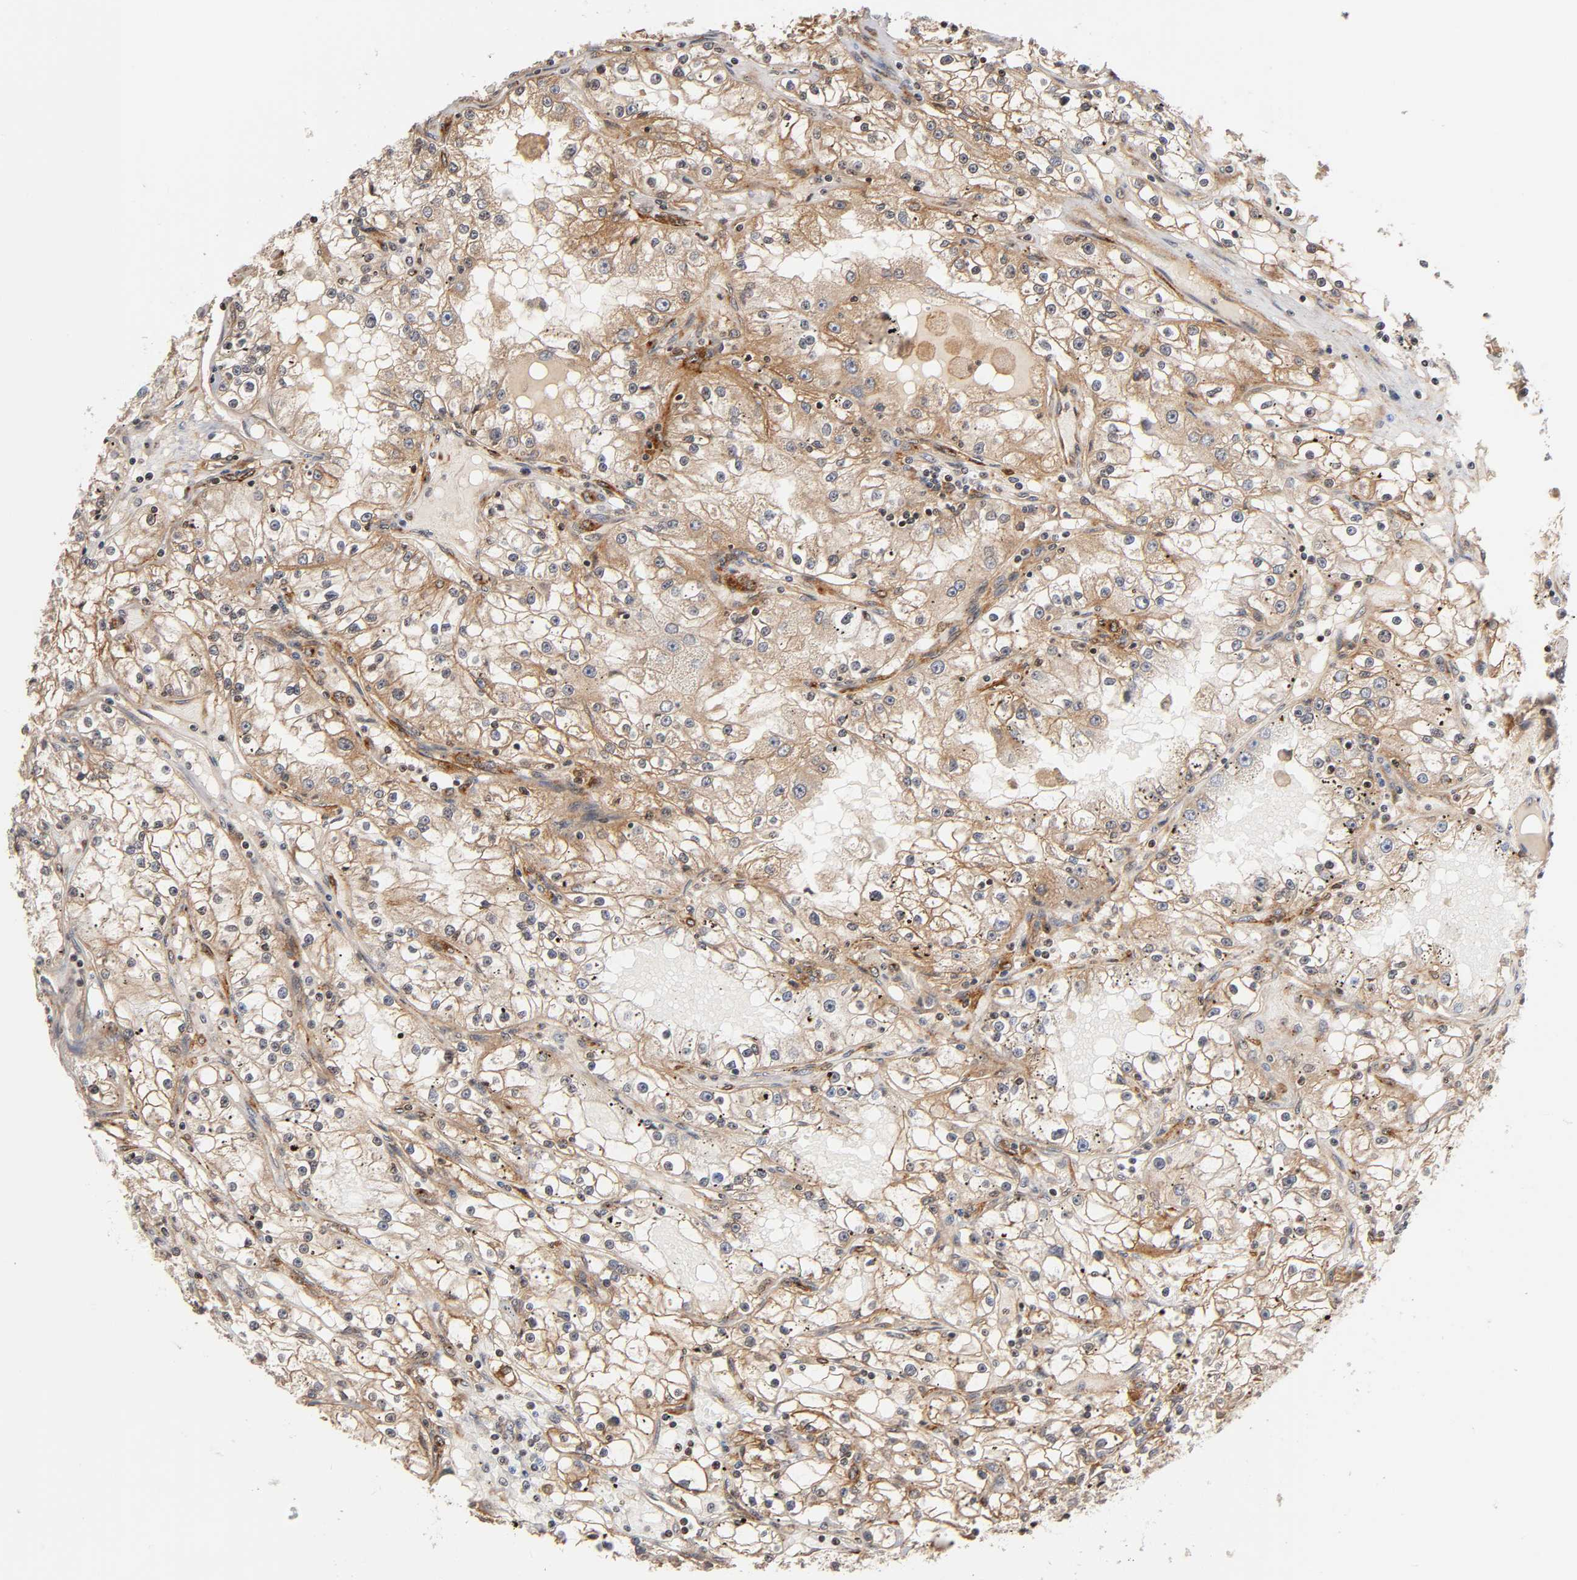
{"staining": {"intensity": "weak", "quantity": ">75%", "location": "cytoplasmic/membranous"}, "tissue": "renal cancer", "cell_type": "Tumor cells", "image_type": "cancer", "snomed": [{"axis": "morphology", "description": "Adenocarcinoma, NOS"}, {"axis": "topography", "description": "Kidney"}], "caption": "Immunohistochemical staining of human renal cancer reveals low levels of weak cytoplasmic/membranous positivity in about >75% of tumor cells. The staining was performed using DAB (3,3'-diaminobenzidine), with brown indicating positive protein expression. Nuclei are stained blue with hematoxylin.", "gene": "ITGAV", "patient": {"sex": "male", "age": 56}}